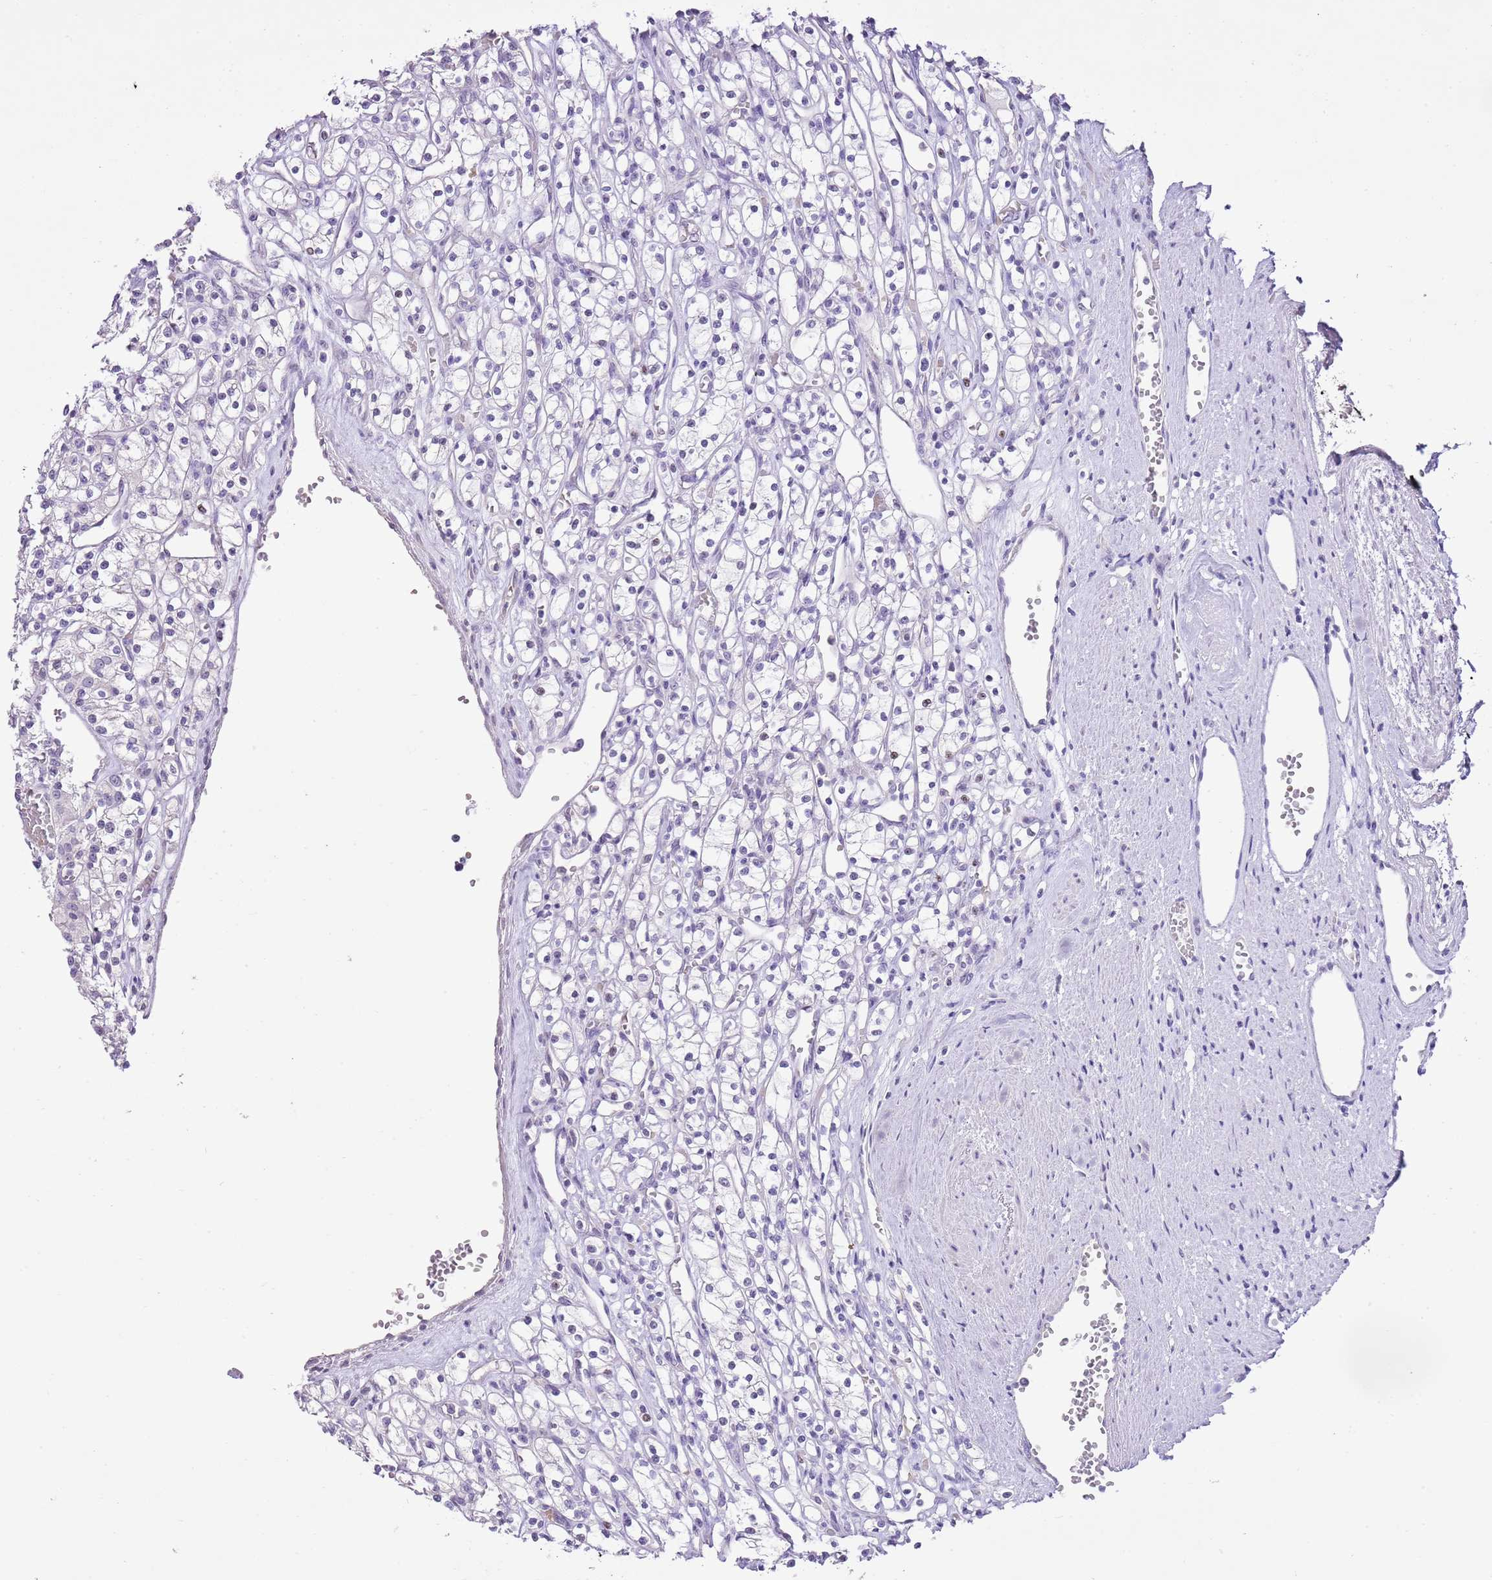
{"staining": {"intensity": "negative", "quantity": "none", "location": "none"}, "tissue": "renal cancer", "cell_type": "Tumor cells", "image_type": "cancer", "snomed": [{"axis": "morphology", "description": "Adenocarcinoma, NOS"}, {"axis": "topography", "description": "Kidney"}], "caption": "A high-resolution micrograph shows IHC staining of adenocarcinoma (renal), which shows no significant staining in tumor cells.", "gene": "XPO7", "patient": {"sex": "female", "age": 59}}